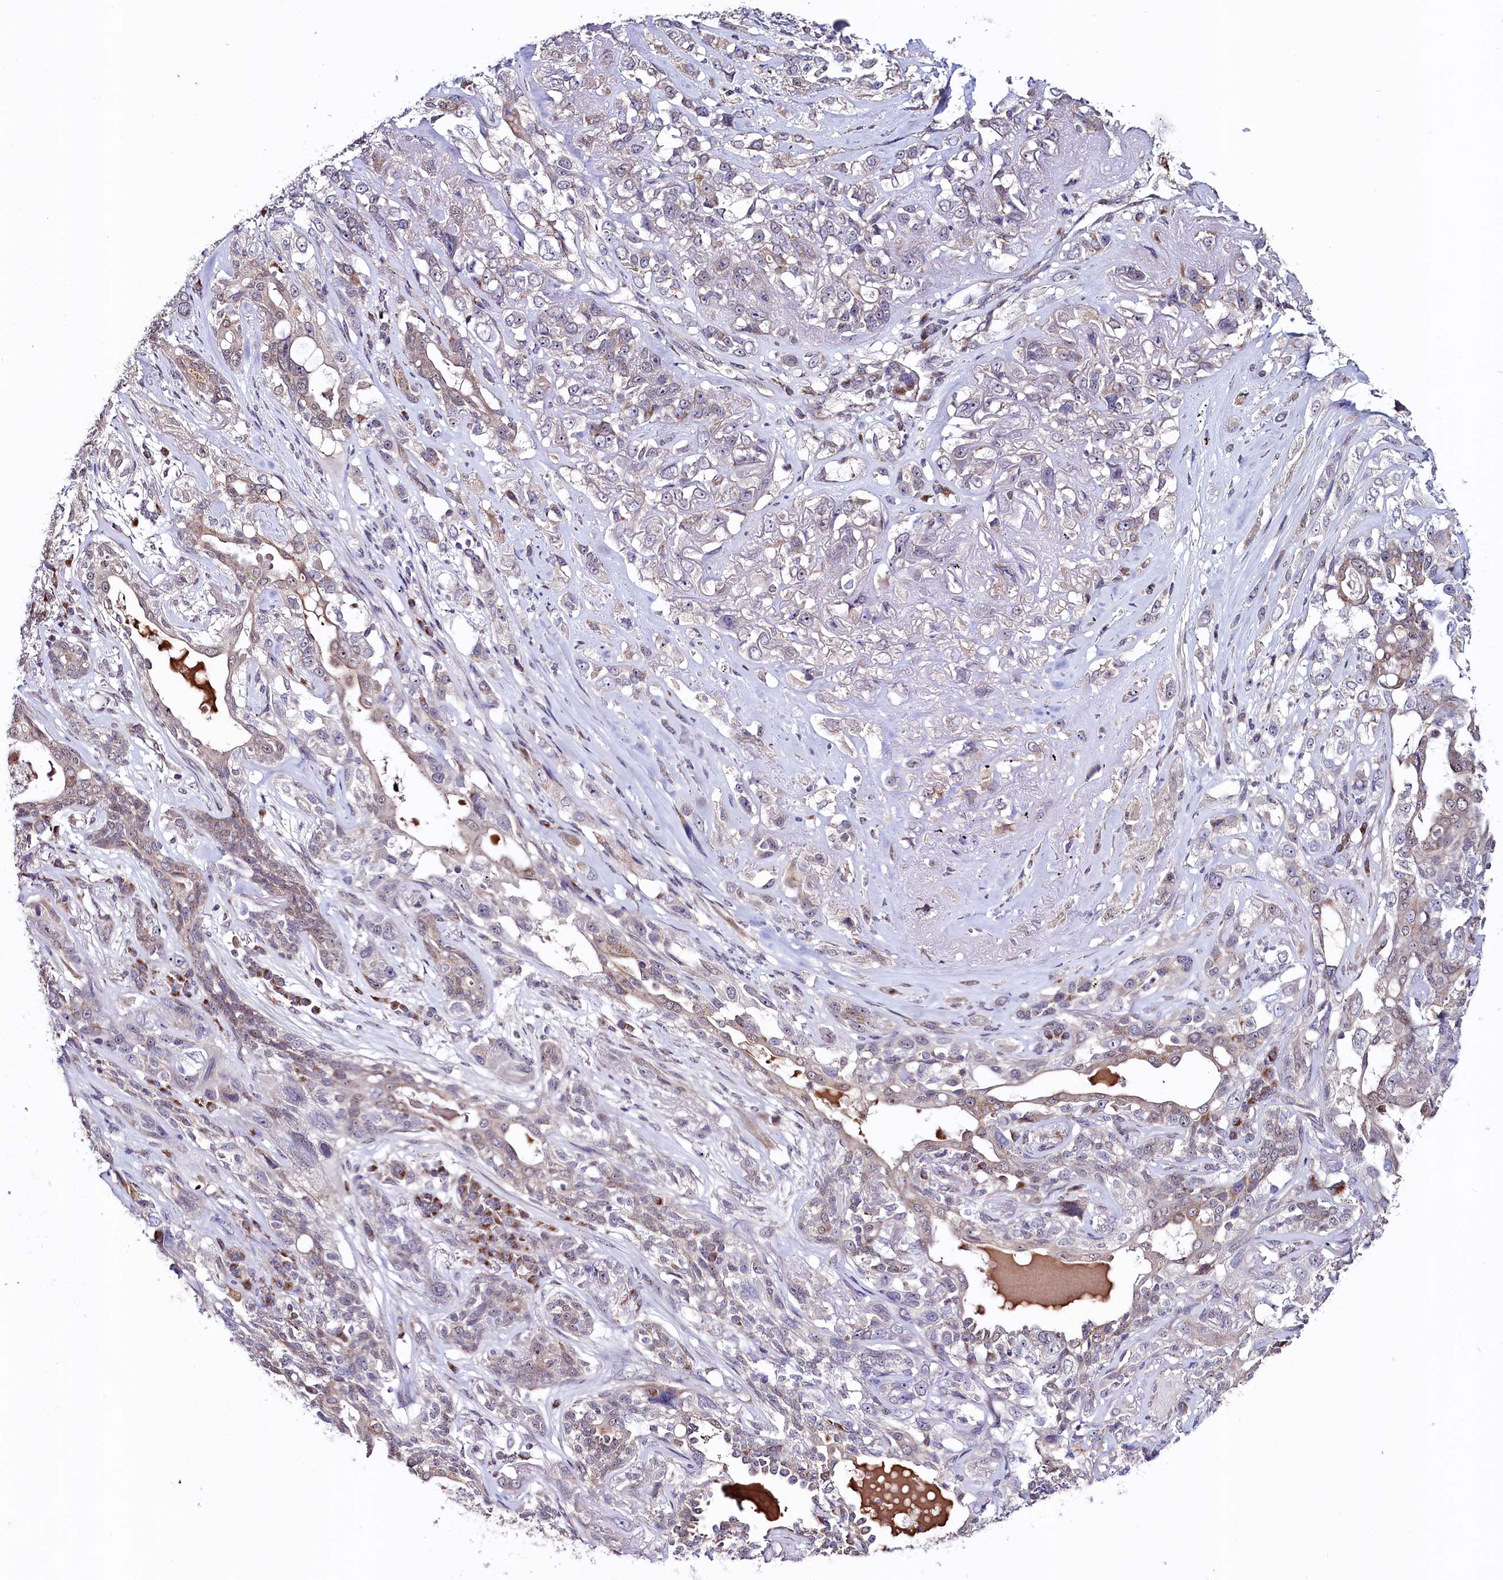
{"staining": {"intensity": "weak", "quantity": "<25%", "location": "cytoplasmic/membranous"}, "tissue": "lung cancer", "cell_type": "Tumor cells", "image_type": "cancer", "snomed": [{"axis": "morphology", "description": "Squamous cell carcinoma, NOS"}, {"axis": "topography", "description": "Lung"}], "caption": "A high-resolution histopathology image shows immunohistochemistry (IHC) staining of lung cancer (squamous cell carcinoma), which exhibits no significant positivity in tumor cells. Brightfield microscopy of IHC stained with DAB (3,3'-diaminobenzidine) (brown) and hematoxylin (blue), captured at high magnification.", "gene": "SEC24C", "patient": {"sex": "female", "age": 70}}